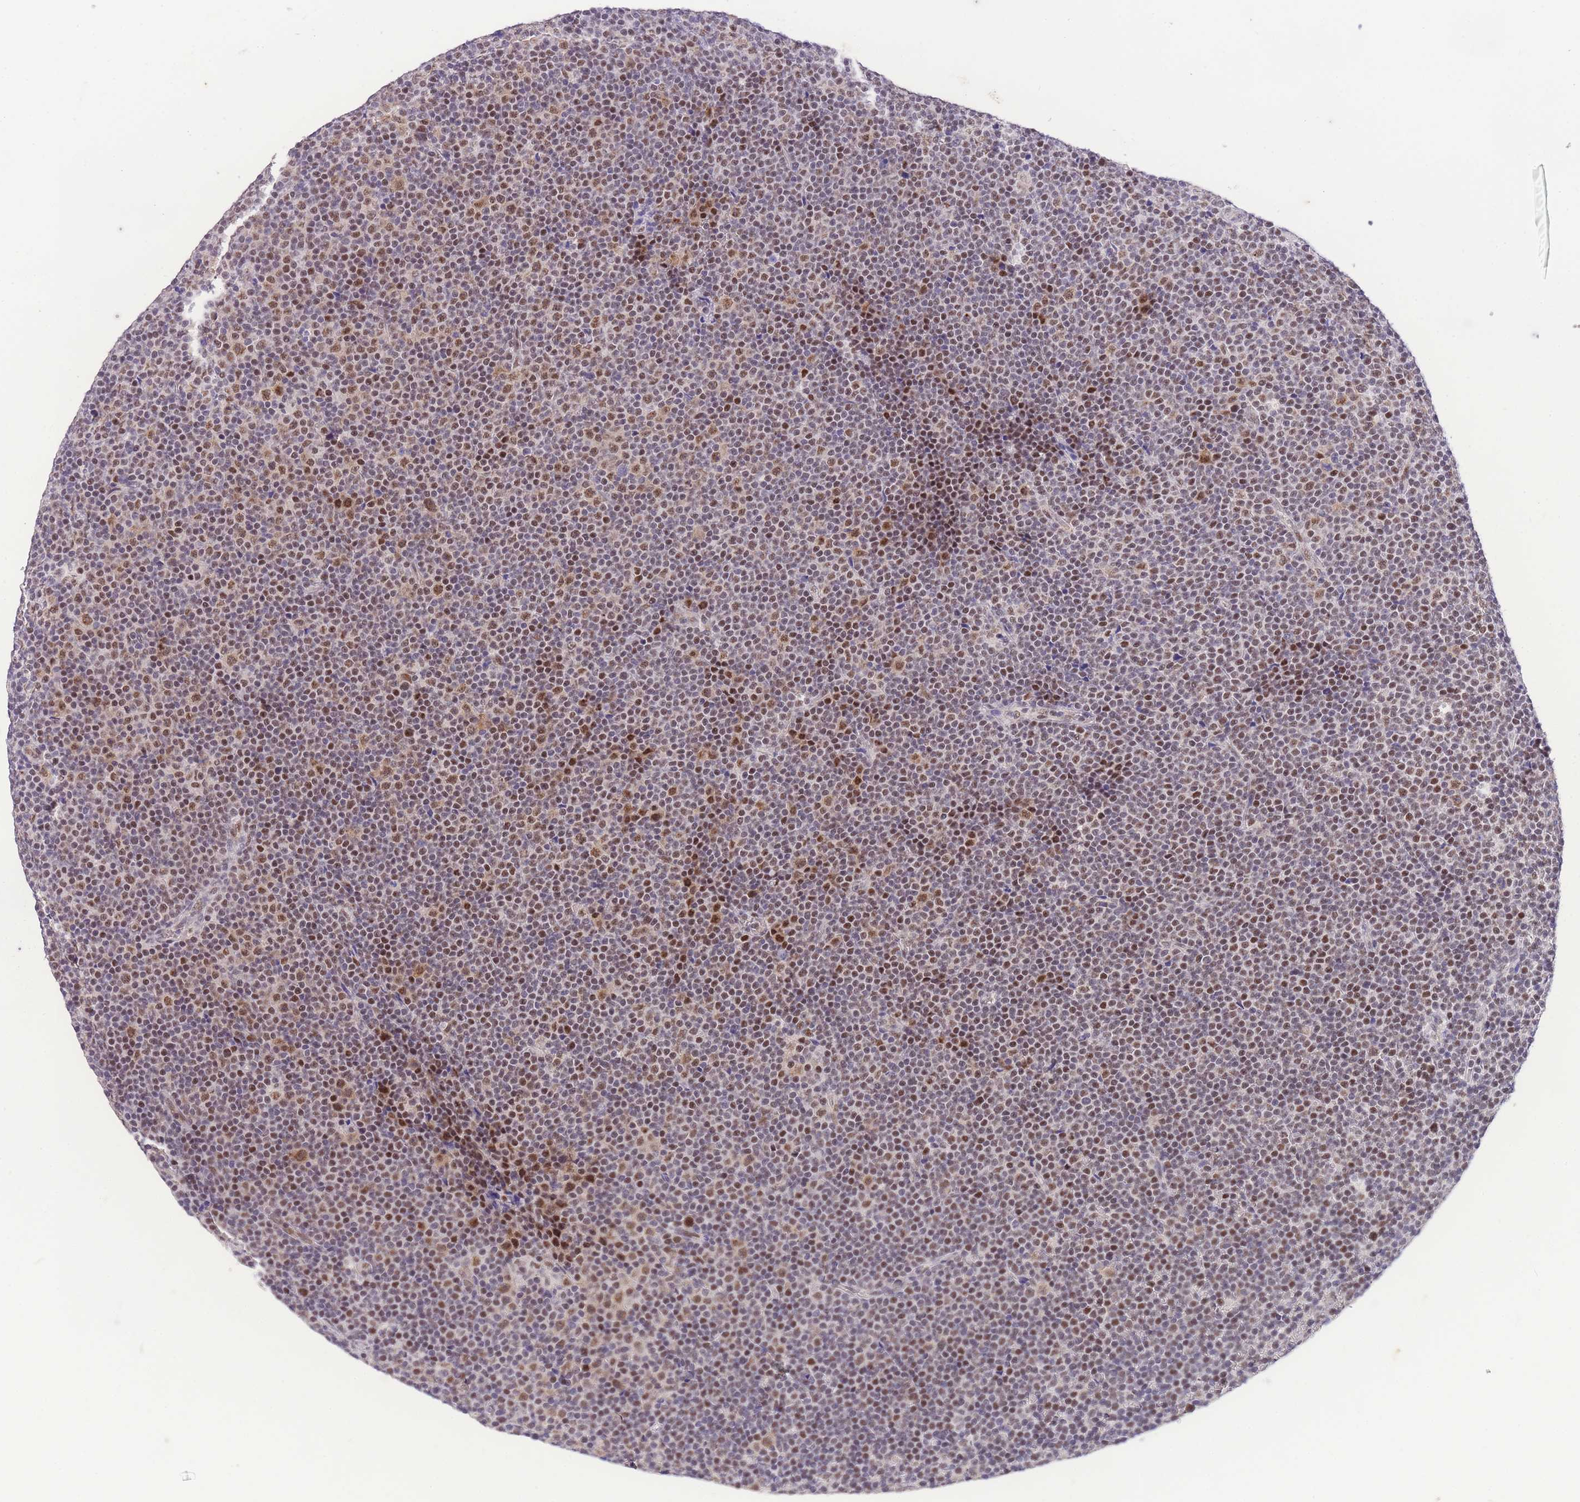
{"staining": {"intensity": "moderate", "quantity": ">75%", "location": "nuclear"}, "tissue": "lymphoma", "cell_type": "Tumor cells", "image_type": "cancer", "snomed": [{"axis": "morphology", "description": "Malignant lymphoma, non-Hodgkin's type, Low grade"}, {"axis": "topography", "description": "Lymph node"}], "caption": "Lymphoma stained for a protein (brown) shows moderate nuclear positive positivity in about >75% of tumor cells.", "gene": "SLC35F2", "patient": {"sex": "female", "age": 67}}